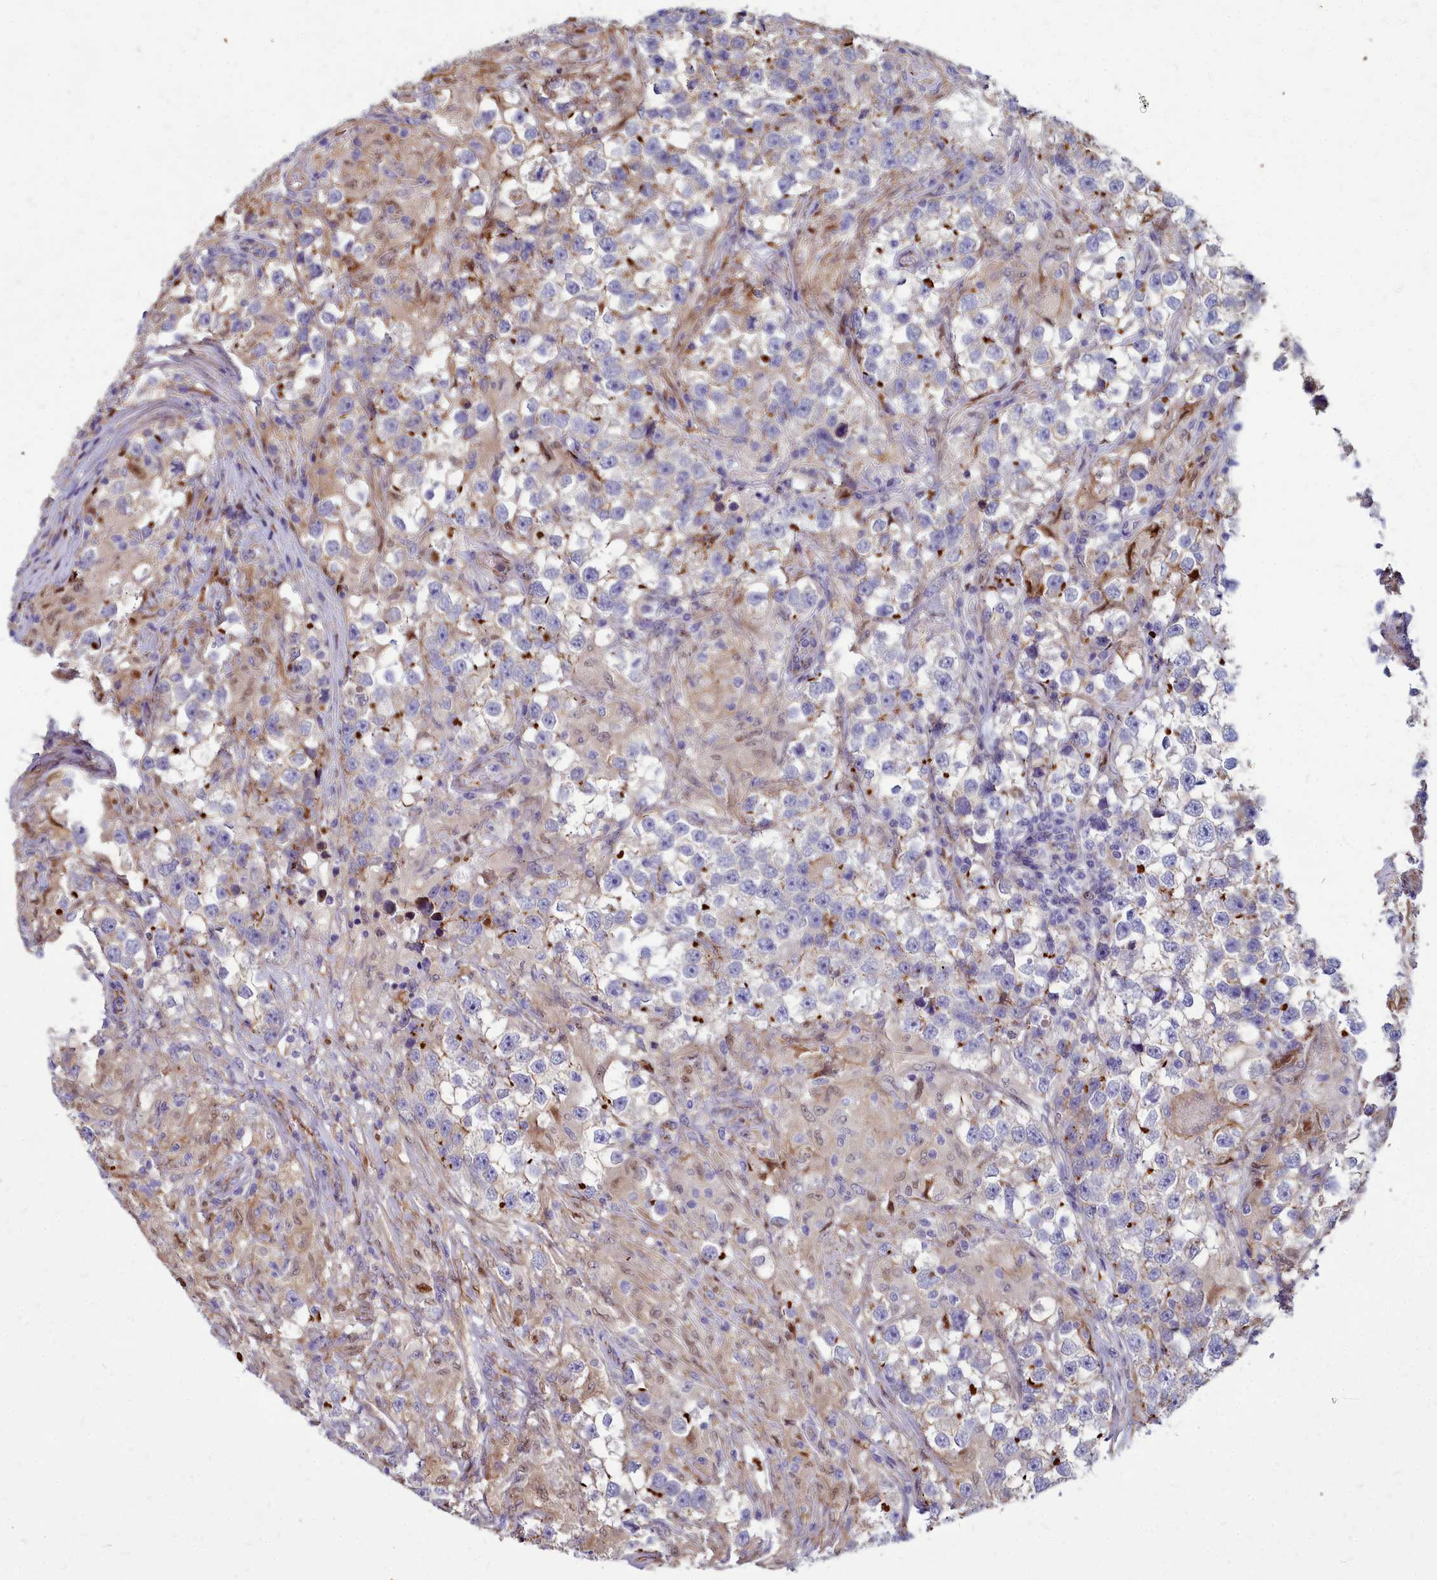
{"staining": {"intensity": "negative", "quantity": "none", "location": "none"}, "tissue": "testis cancer", "cell_type": "Tumor cells", "image_type": "cancer", "snomed": [{"axis": "morphology", "description": "Seminoma, NOS"}, {"axis": "topography", "description": "Testis"}], "caption": "There is no significant positivity in tumor cells of testis cancer.", "gene": "TTC5", "patient": {"sex": "male", "age": 46}}